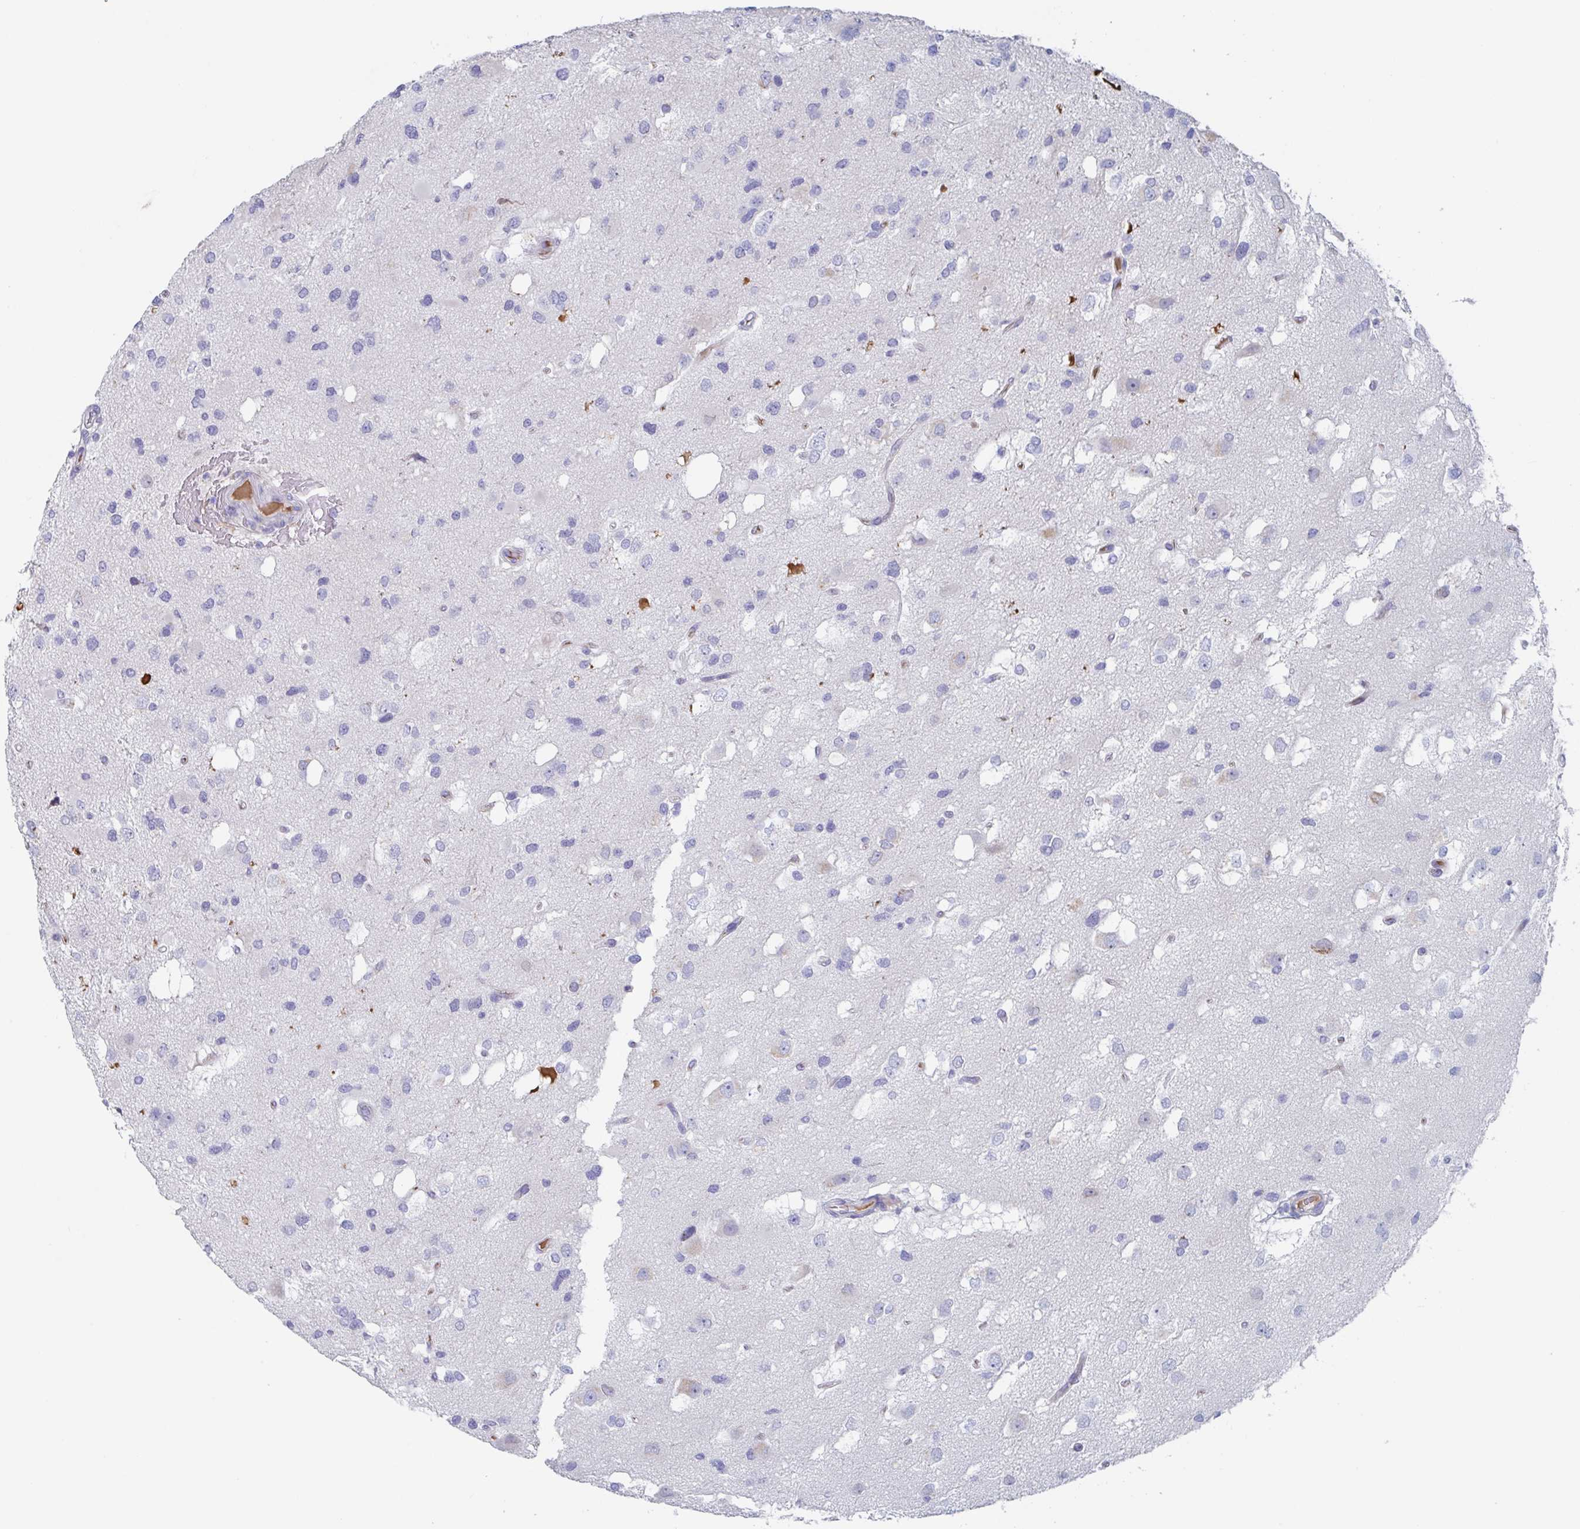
{"staining": {"intensity": "negative", "quantity": "none", "location": "none"}, "tissue": "glioma", "cell_type": "Tumor cells", "image_type": "cancer", "snomed": [{"axis": "morphology", "description": "Glioma, malignant, High grade"}, {"axis": "topography", "description": "Brain"}], "caption": "Glioma was stained to show a protein in brown. There is no significant staining in tumor cells. (Immunohistochemistry (ihc), brightfield microscopy, high magnification).", "gene": "NT5C3B", "patient": {"sex": "male", "age": 53}}